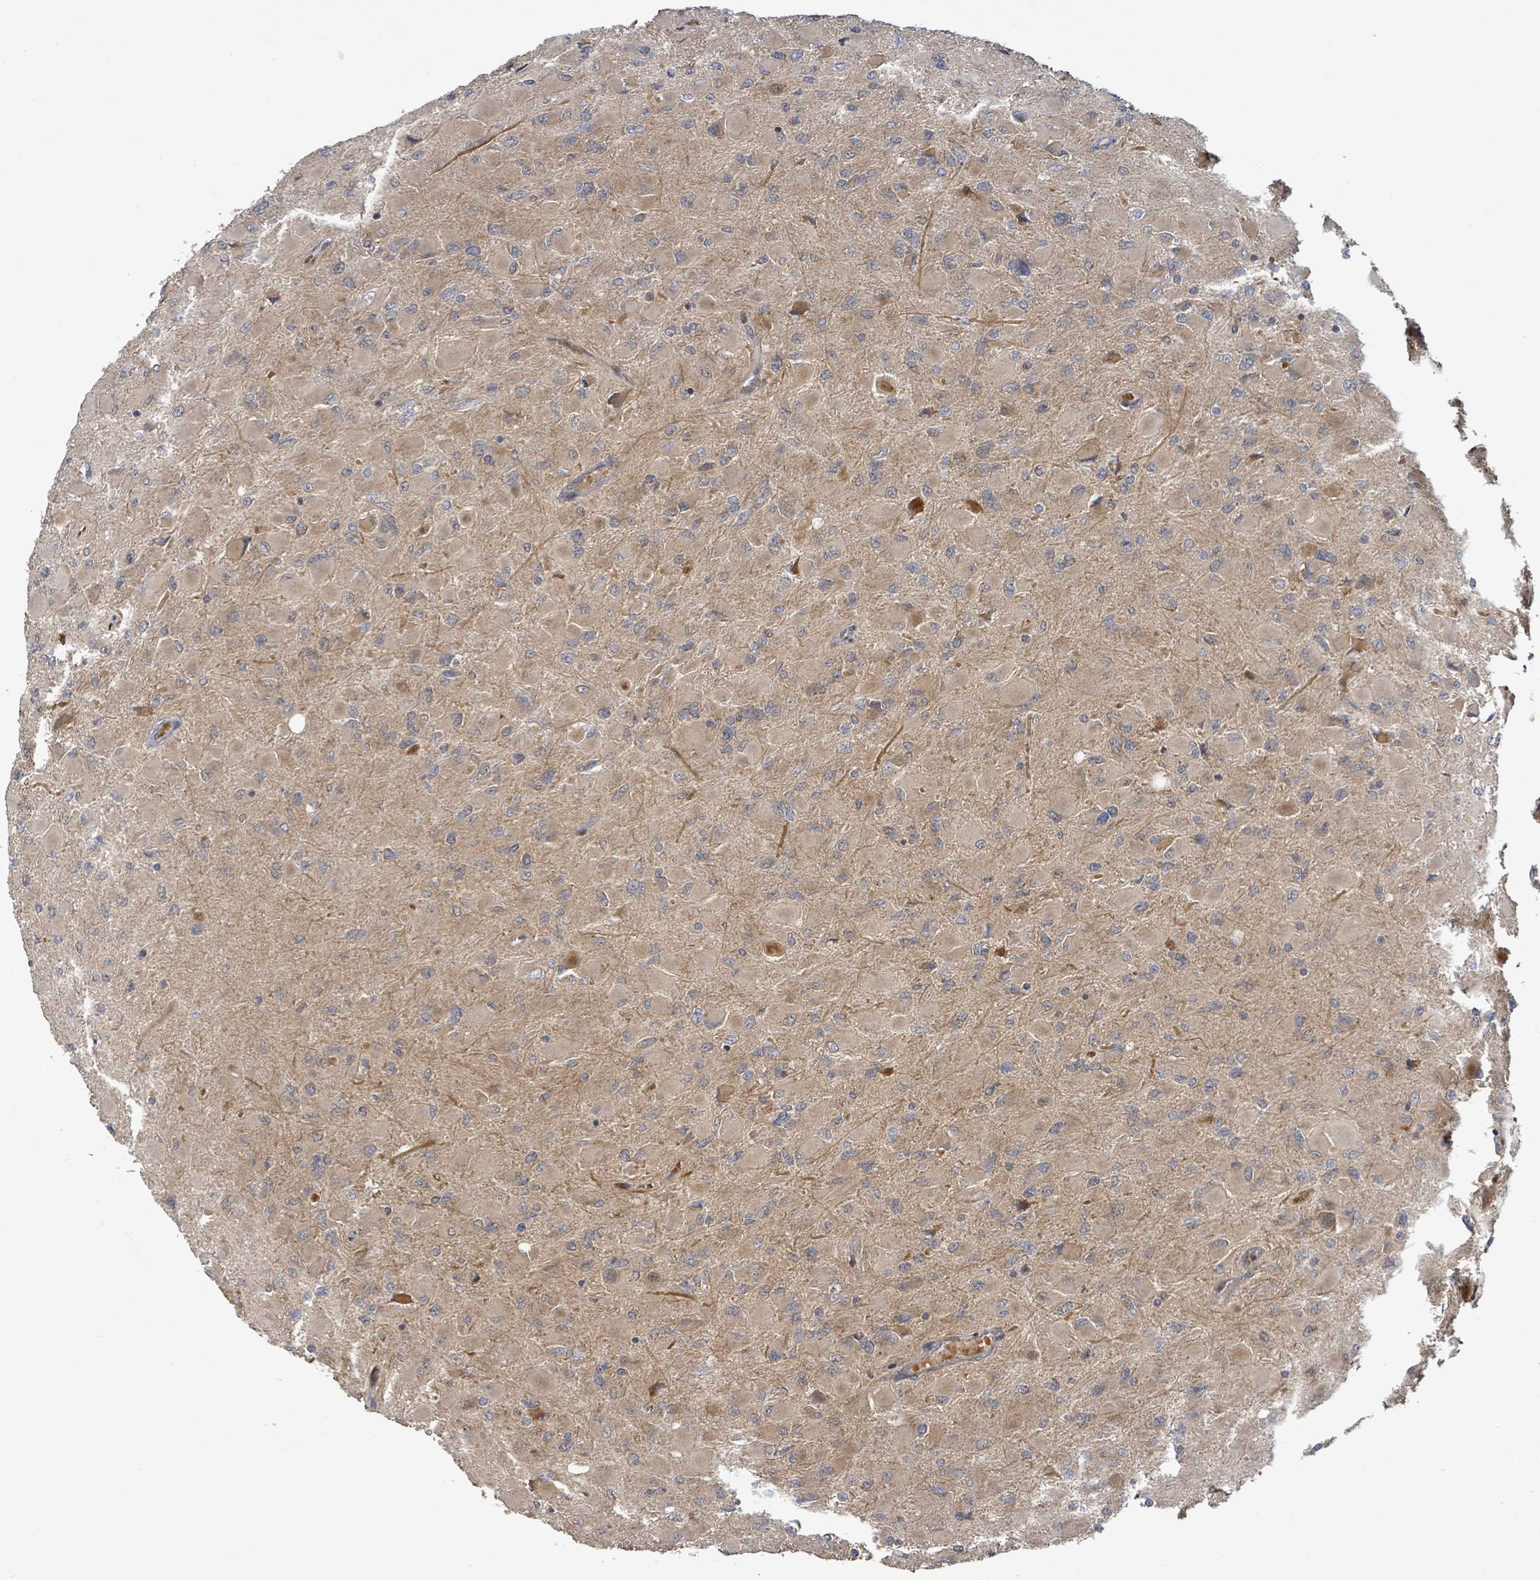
{"staining": {"intensity": "weak", "quantity": "25%-75%", "location": "cytoplasmic/membranous"}, "tissue": "glioma", "cell_type": "Tumor cells", "image_type": "cancer", "snomed": [{"axis": "morphology", "description": "Glioma, malignant, High grade"}, {"axis": "topography", "description": "Cerebral cortex"}], "caption": "Tumor cells exhibit low levels of weak cytoplasmic/membranous staining in about 25%-75% of cells in human glioma. (brown staining indicates protein expression, while blue staining denotes nuclei).", "gene": "ITGA11", "patient": {"sex": "female", "age": 36}}